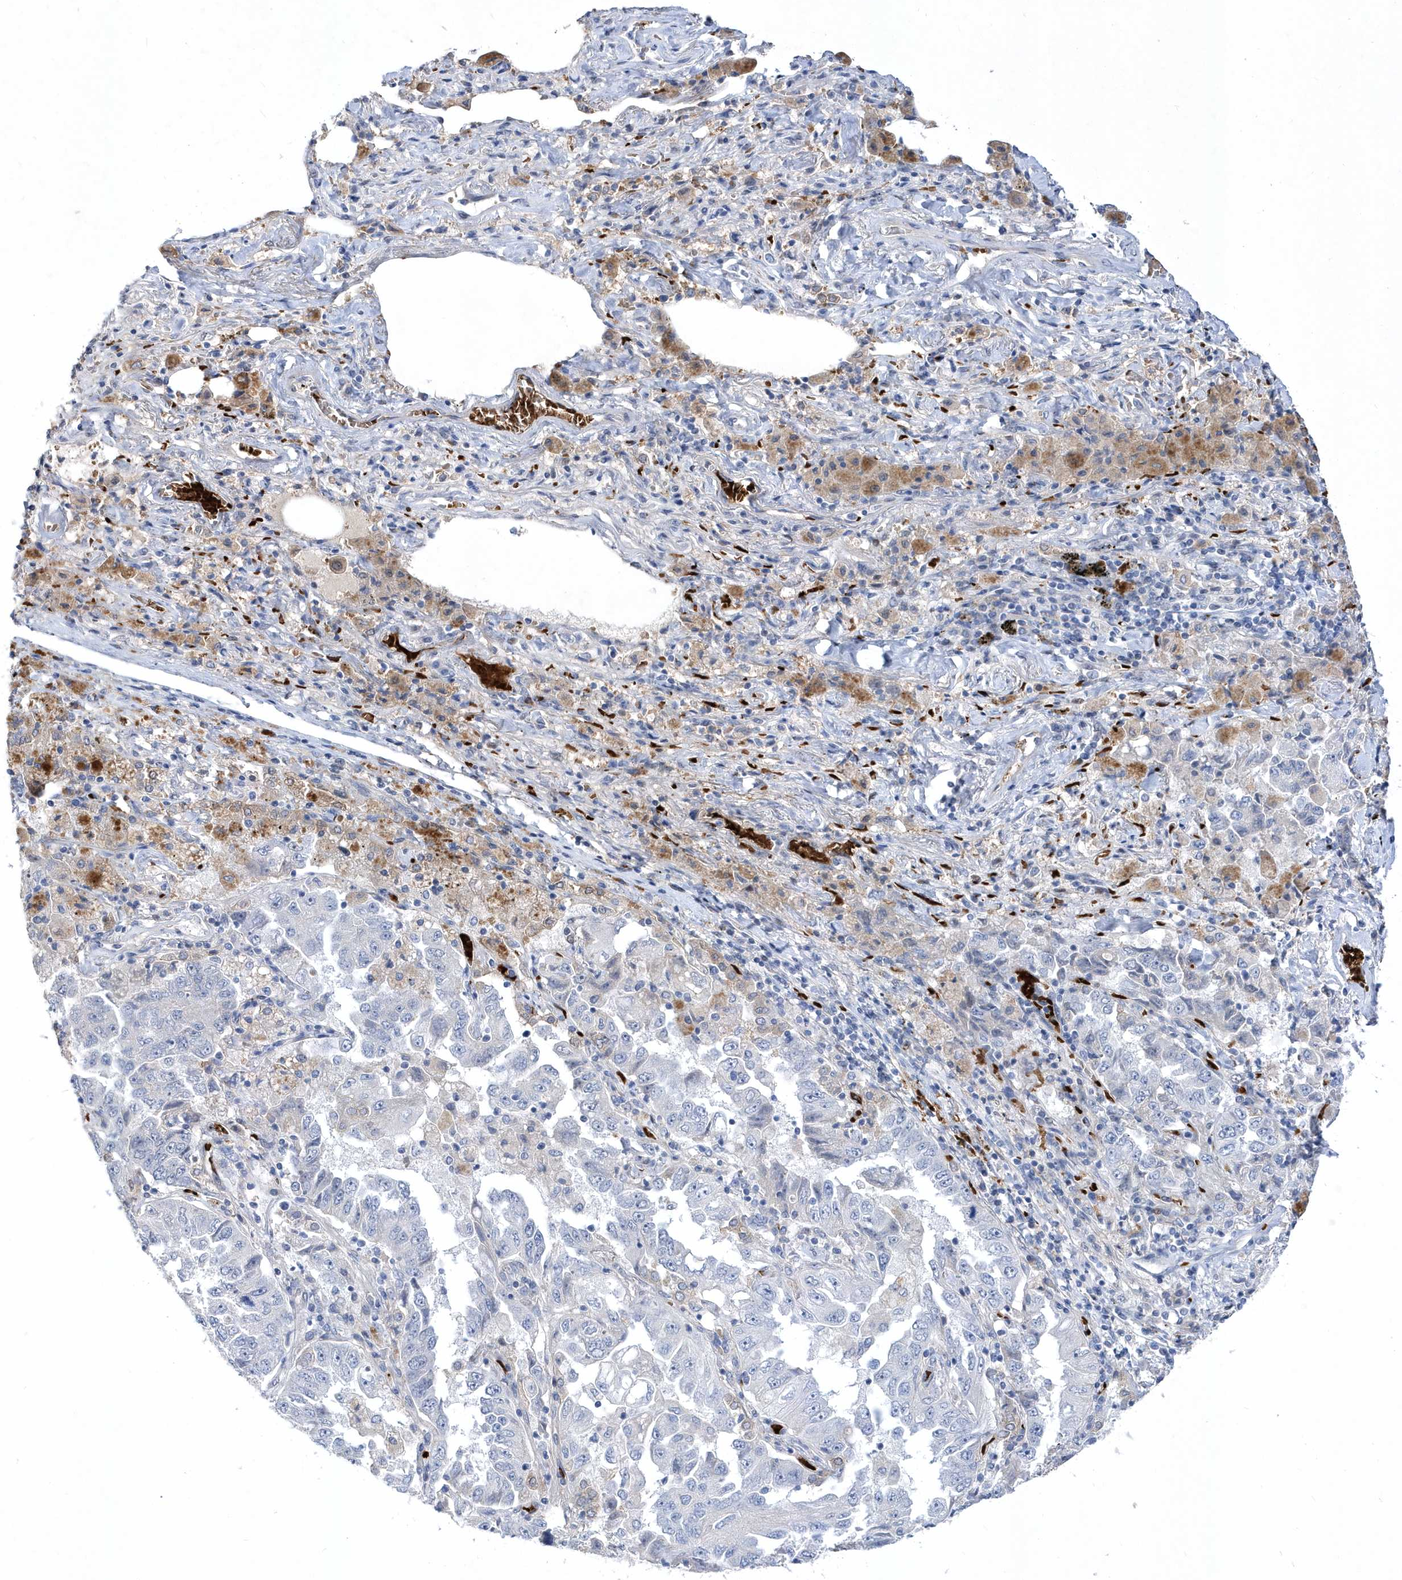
{"staining": {"intensity": "negative", "quantity": "none", "location": "none"}, "tissue": "lung cancer", "cell_type": "Tumor cells", "image_type": "cancer", "snomed": [{"axis": "morphology", "description": "Adenocarcinoma, NOS"}, {"axis": "topography", "description": "Lung"}], "caption": "Immunohistochemistry of human lung cancer (adenocarcinoma) demonstrates no expression in tumor cells.", "gene": "ZNF875", "patient": {"sex": "female", "age": 51}}